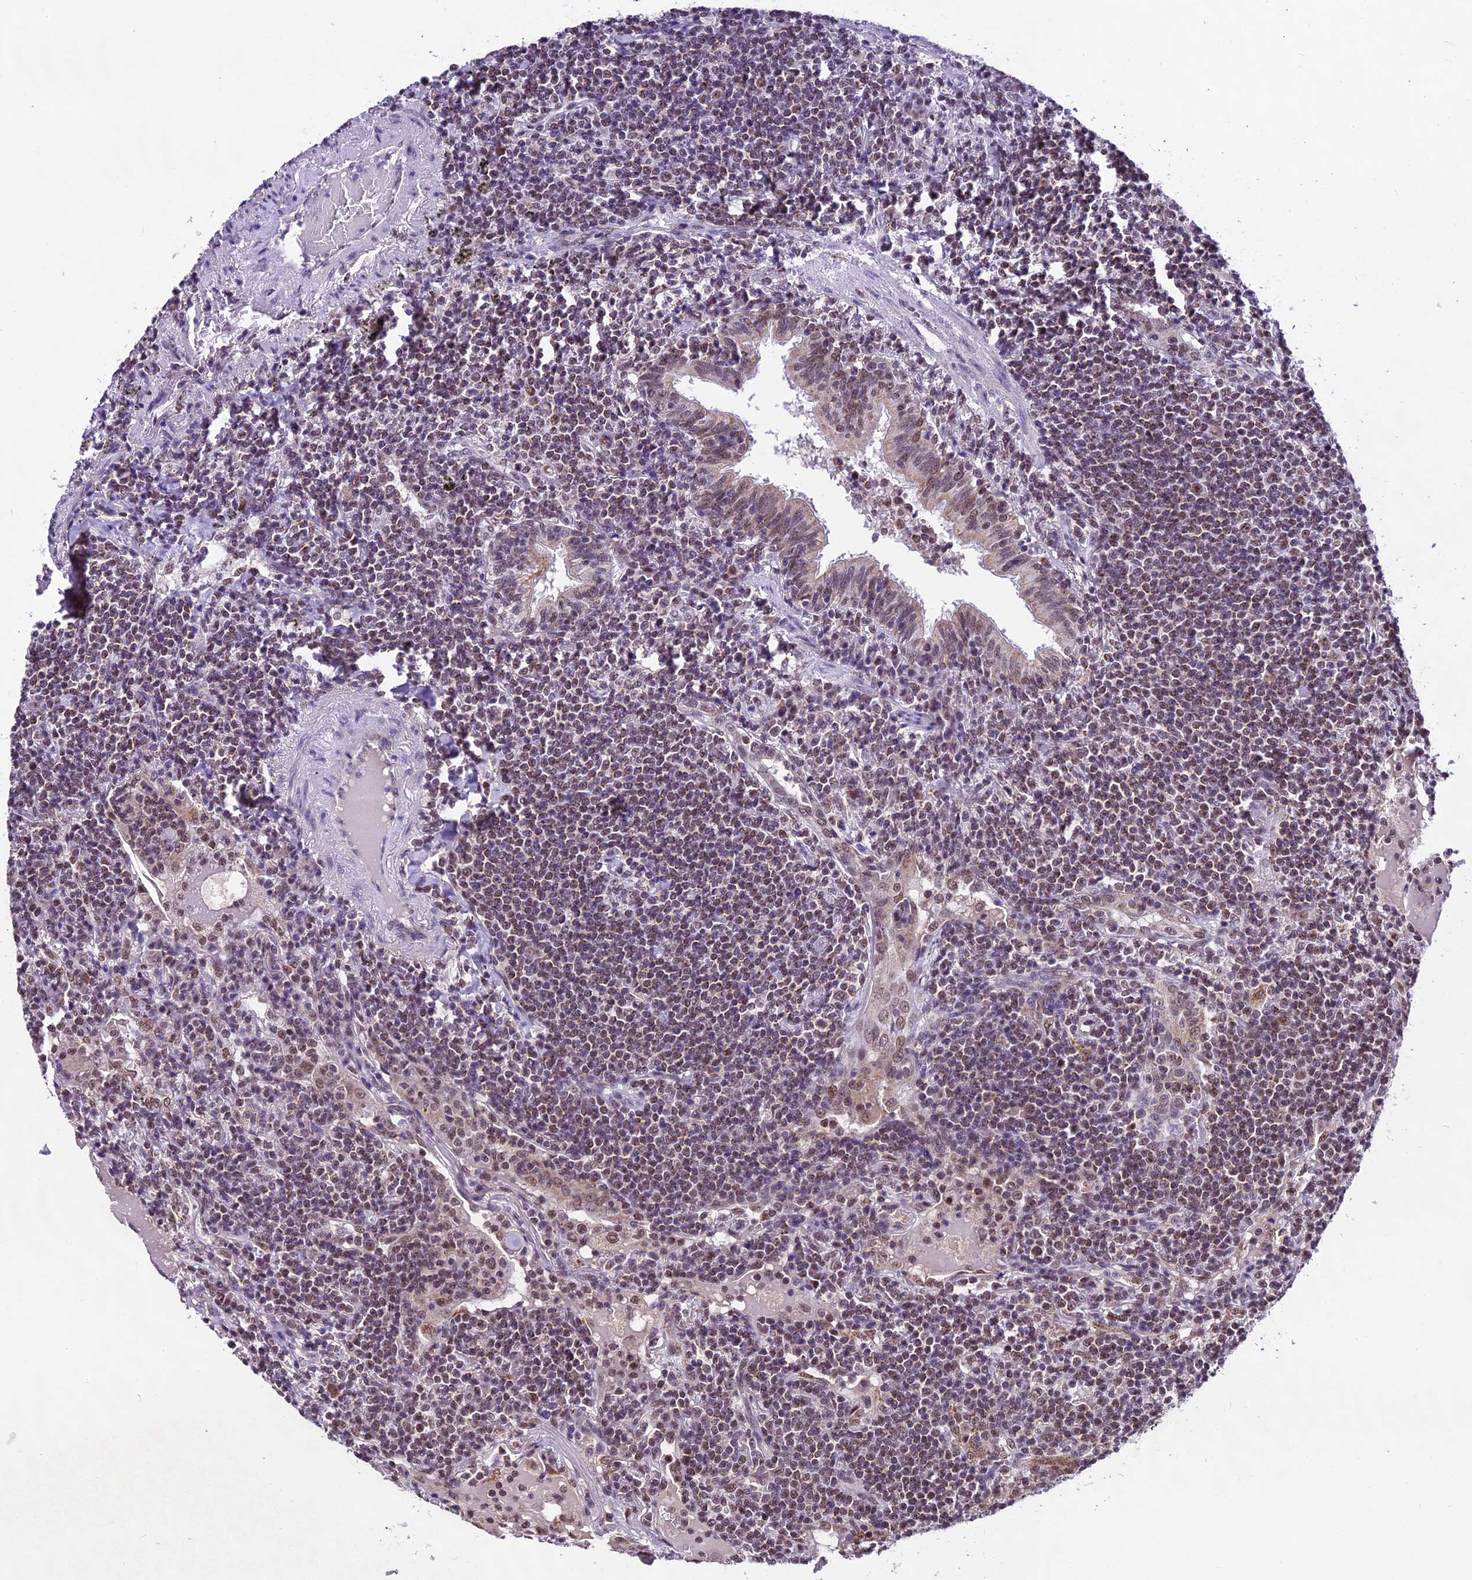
{"staining": {"intensity": "moderate", "quantity": "25%-75%", "location": "cytoplasmic/membranous,nuclear"}, "tissue": "lymphoma", "cell_type": "Tumor cells", "image_type": "cancer", "snomed": [{"axis": "morphology", "description": "Malignant lymphoma, non-Hodgkin's type, Low grade"}, {"axis": "topography", "description": "Lung"}], "caption": "A photomicrograph showing moderate cytoplasmic/membranous and nuclear positivity in about 25%-75% of tumor cells in lymphoma, as visualized by brown immunohistochemical staining.", "gene": "CARS2", "patient": {"sex": "female", "age": 71}}